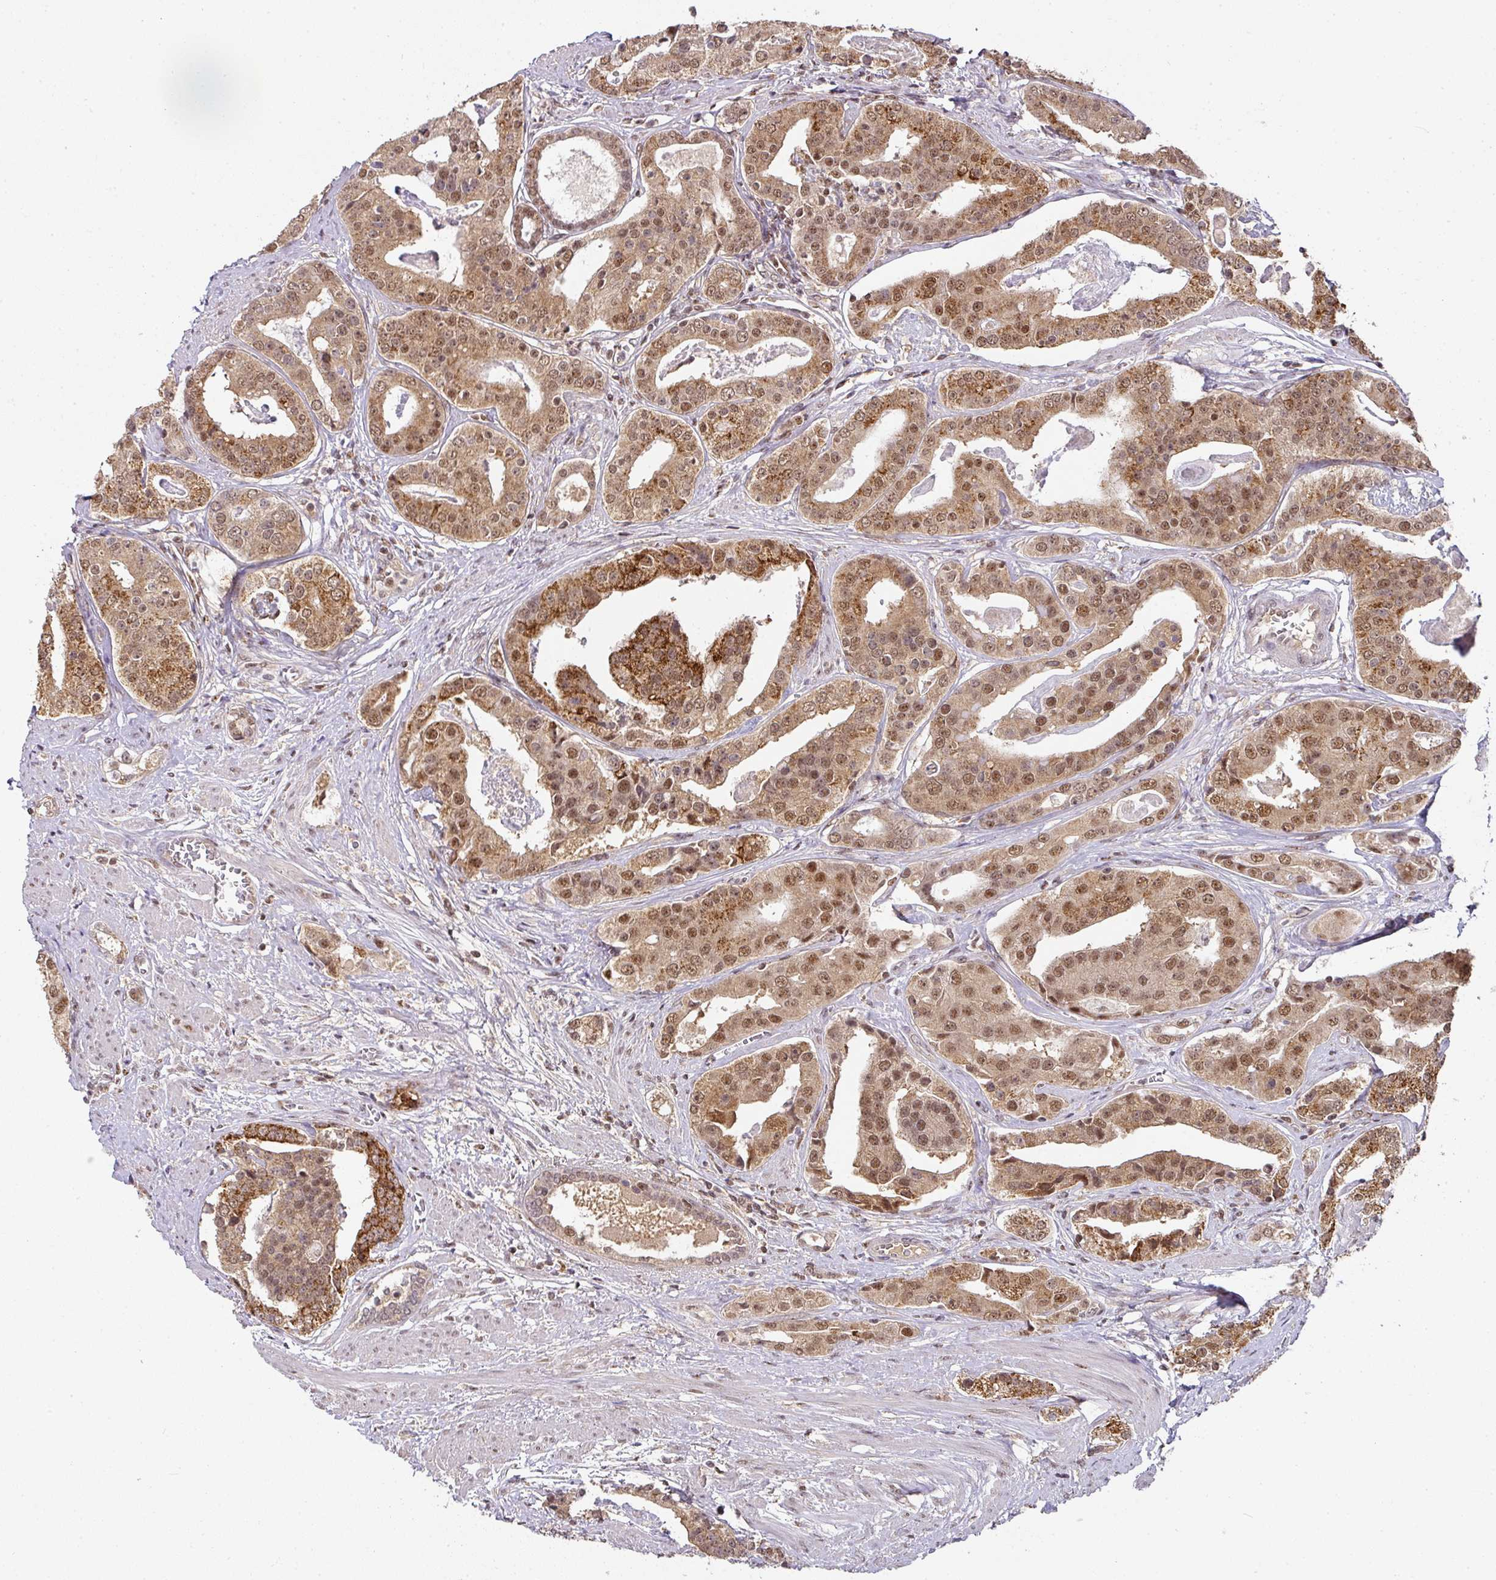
{"staining": {"intensity": "moderate", "quantity": ">75%", "location": "cytoplasmic/membranous,nuclear"}, "tissue": "prostate cancer", "cell_type": "Tumor cells", "image_type": "cancer", "snomed": [{"axis": "morphology", "description": "Adenocarcinoma, High grade"}, {"axis": "topography", "description": "Prostate"}], "caption": "Prostate adenocarcinoma (high-grade) stained for a protein displays moderate cytoplasmic/membranous and nuclear positivity in tumor cells.", "gene": "RANBP9", "patient": {"sex": "male", "age": 71}}